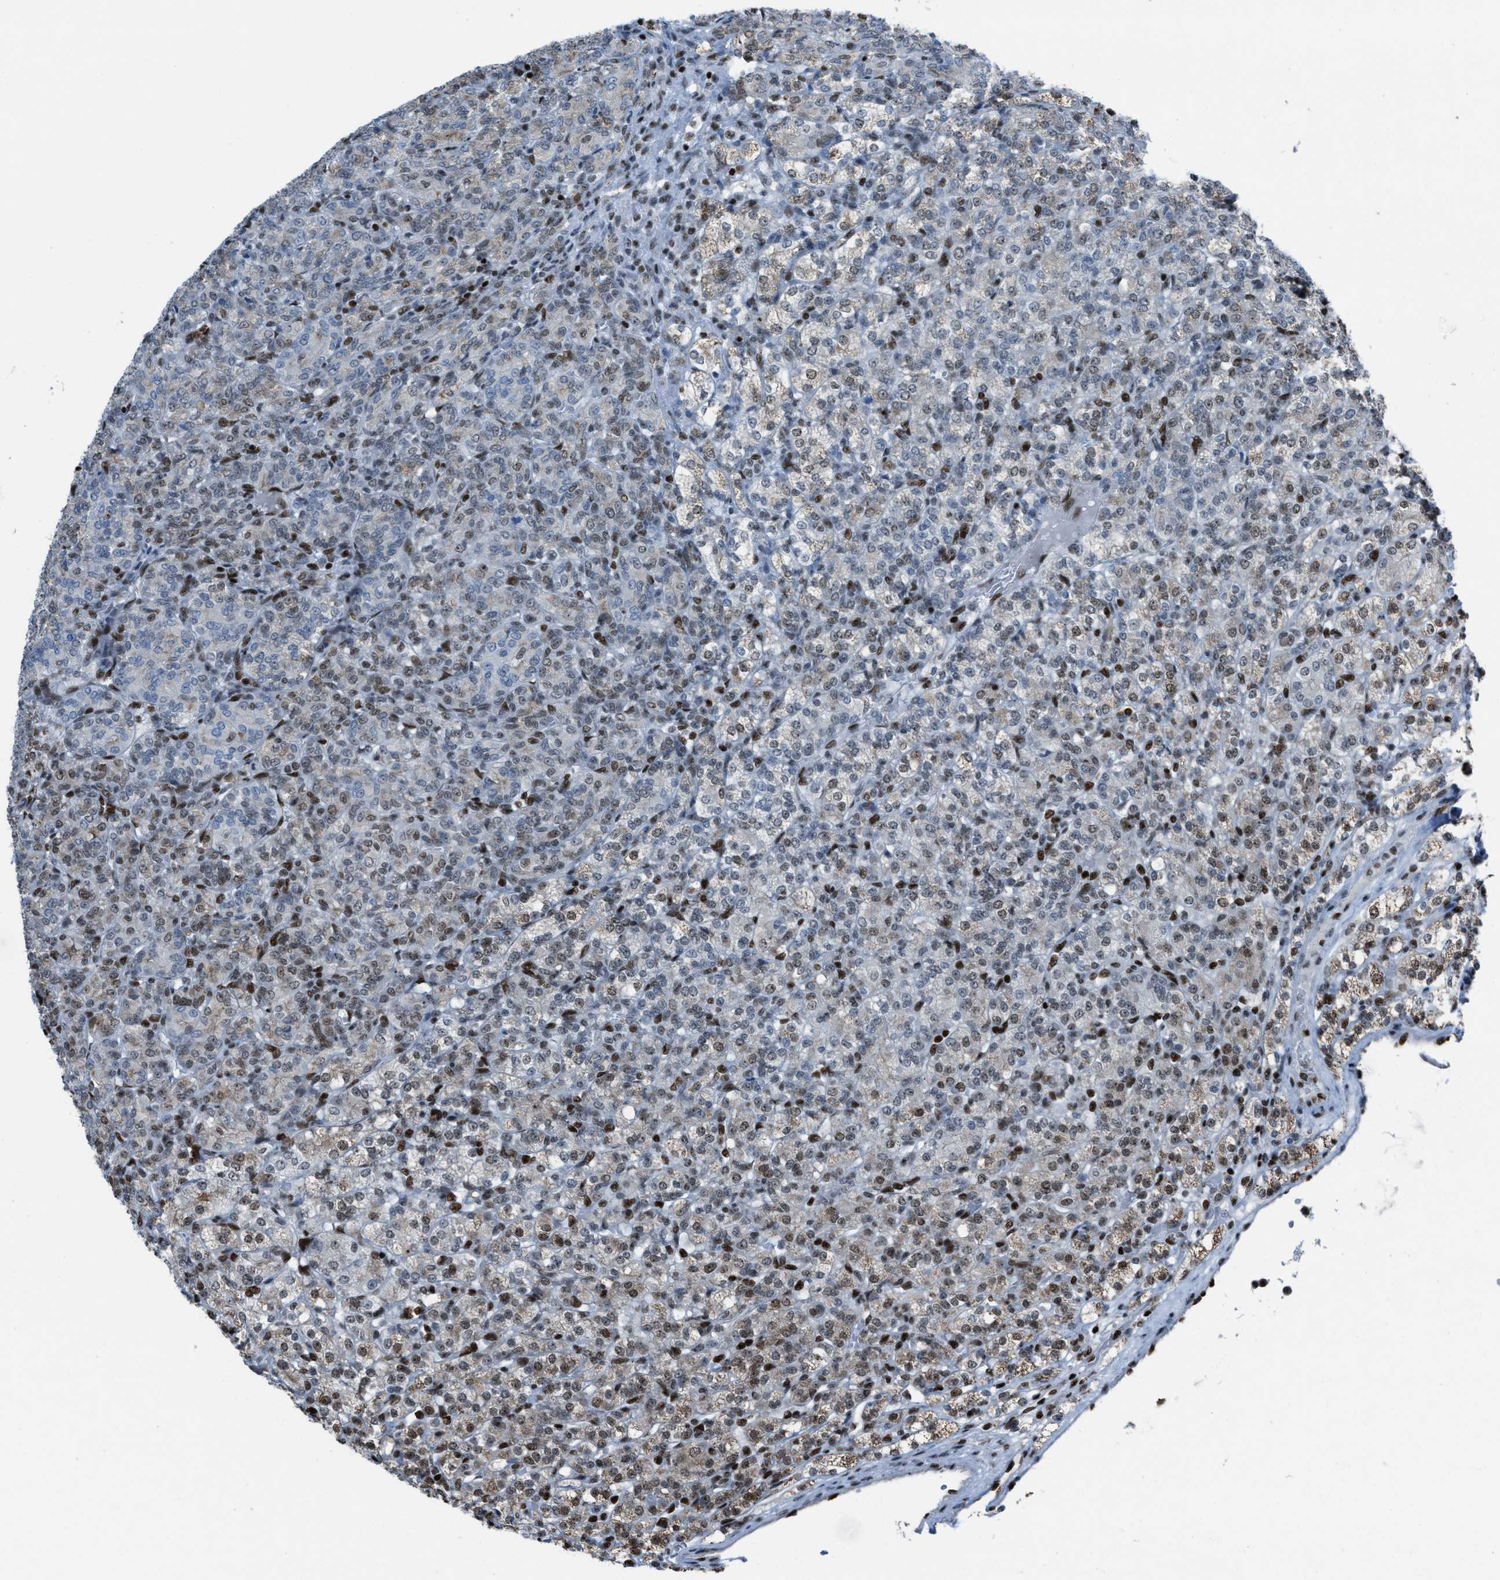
{"staining": {"intensity": "moderate", "quantity": "<25%", "location": "cytoplasmic/membranous,nuclear"}, "tissue": "renal cancer", "cell_type": "Tumor cells", "image_type": "cancer", "snomed": [{"axis": "morphology", "description": "Adenocarcinoma, NOS"}, {"axis": "topography", "description": "Kidney"}], "caption": "Protein staining of renal cancer (adenocarcinoma) tissue reveals moderate cytoplasmic/membranous and nuclear staining in about <25% of tumor cells.", "gene": "SLFN5", "patient": {"sex": "male", "age": 77}}